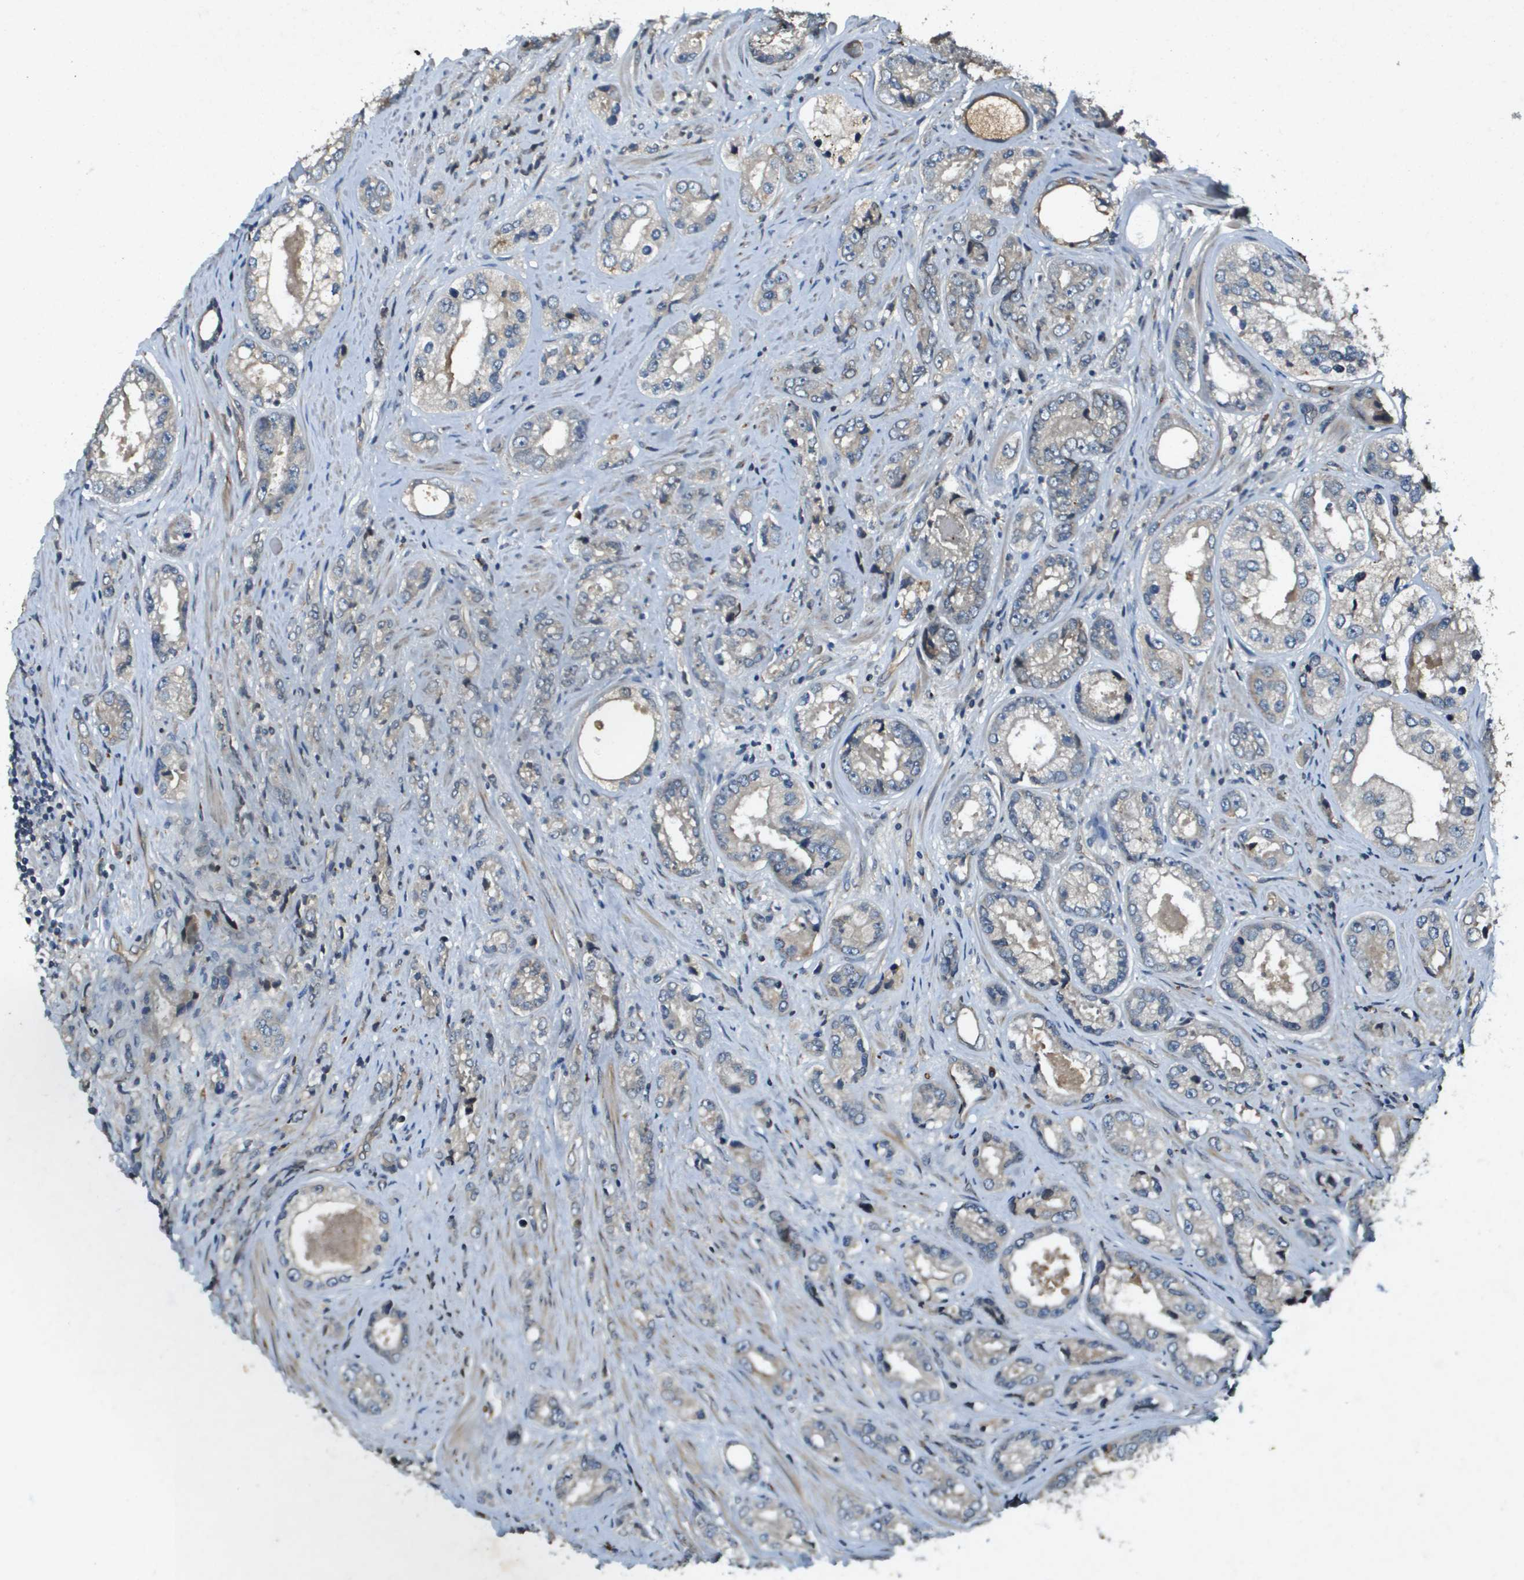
{"staining": {"intensity": "negative", "quantity": "none", "location": "none"}, "tissue": "prostate cancer", "cell_type": "Tumor cells", "image_type": "cancer", "snomed": [{"axis": "morphology", "description": "Adenocarcinoma, High grade"}, {"axis": "topography", "description": "Prostate"}], "caption": "A histopathology image of human prostate adenocarcinoma (high-grade) is negative for staining in tumor cells.", "gene": "PGAP3", "patient": {"sex": "male", "age": 61}}